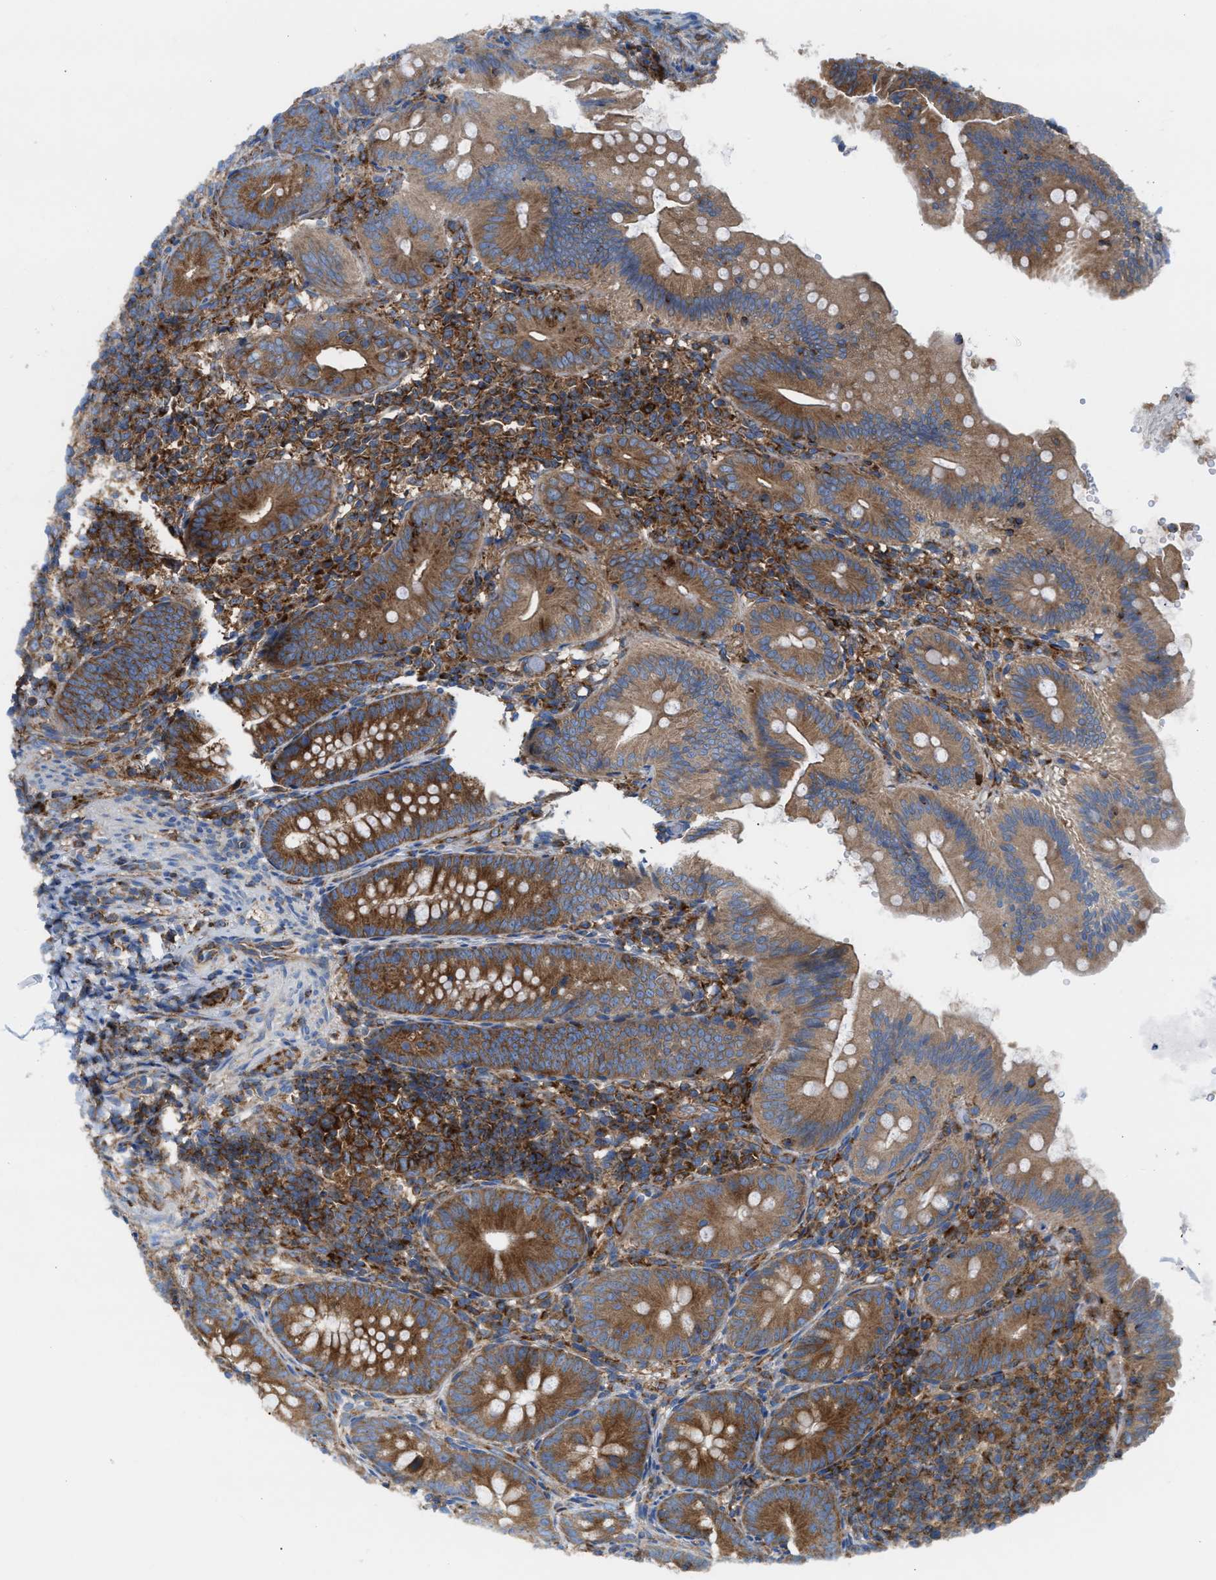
{"staining": {"intensity": "strong", "quantity": ">75%", "location": "cytoplasmic/membranous"}, "tissue": "appendix", "cell_type": "Glandular cells", "image_type": "normal", "snomed": [{"axis": "morphology", "description": "Normal tissue, NOS"}, {"axis": "topography", "description": "Appendix"}], "caption": "This image exhibits immunohistochemistry (IHC) staining of benign appendix, with high strong cytoplasmic/membranous positivity in about >75% of glandular cells.", "gene": "TBC1D15", "patient": {"sex": "male", "age": 1}}